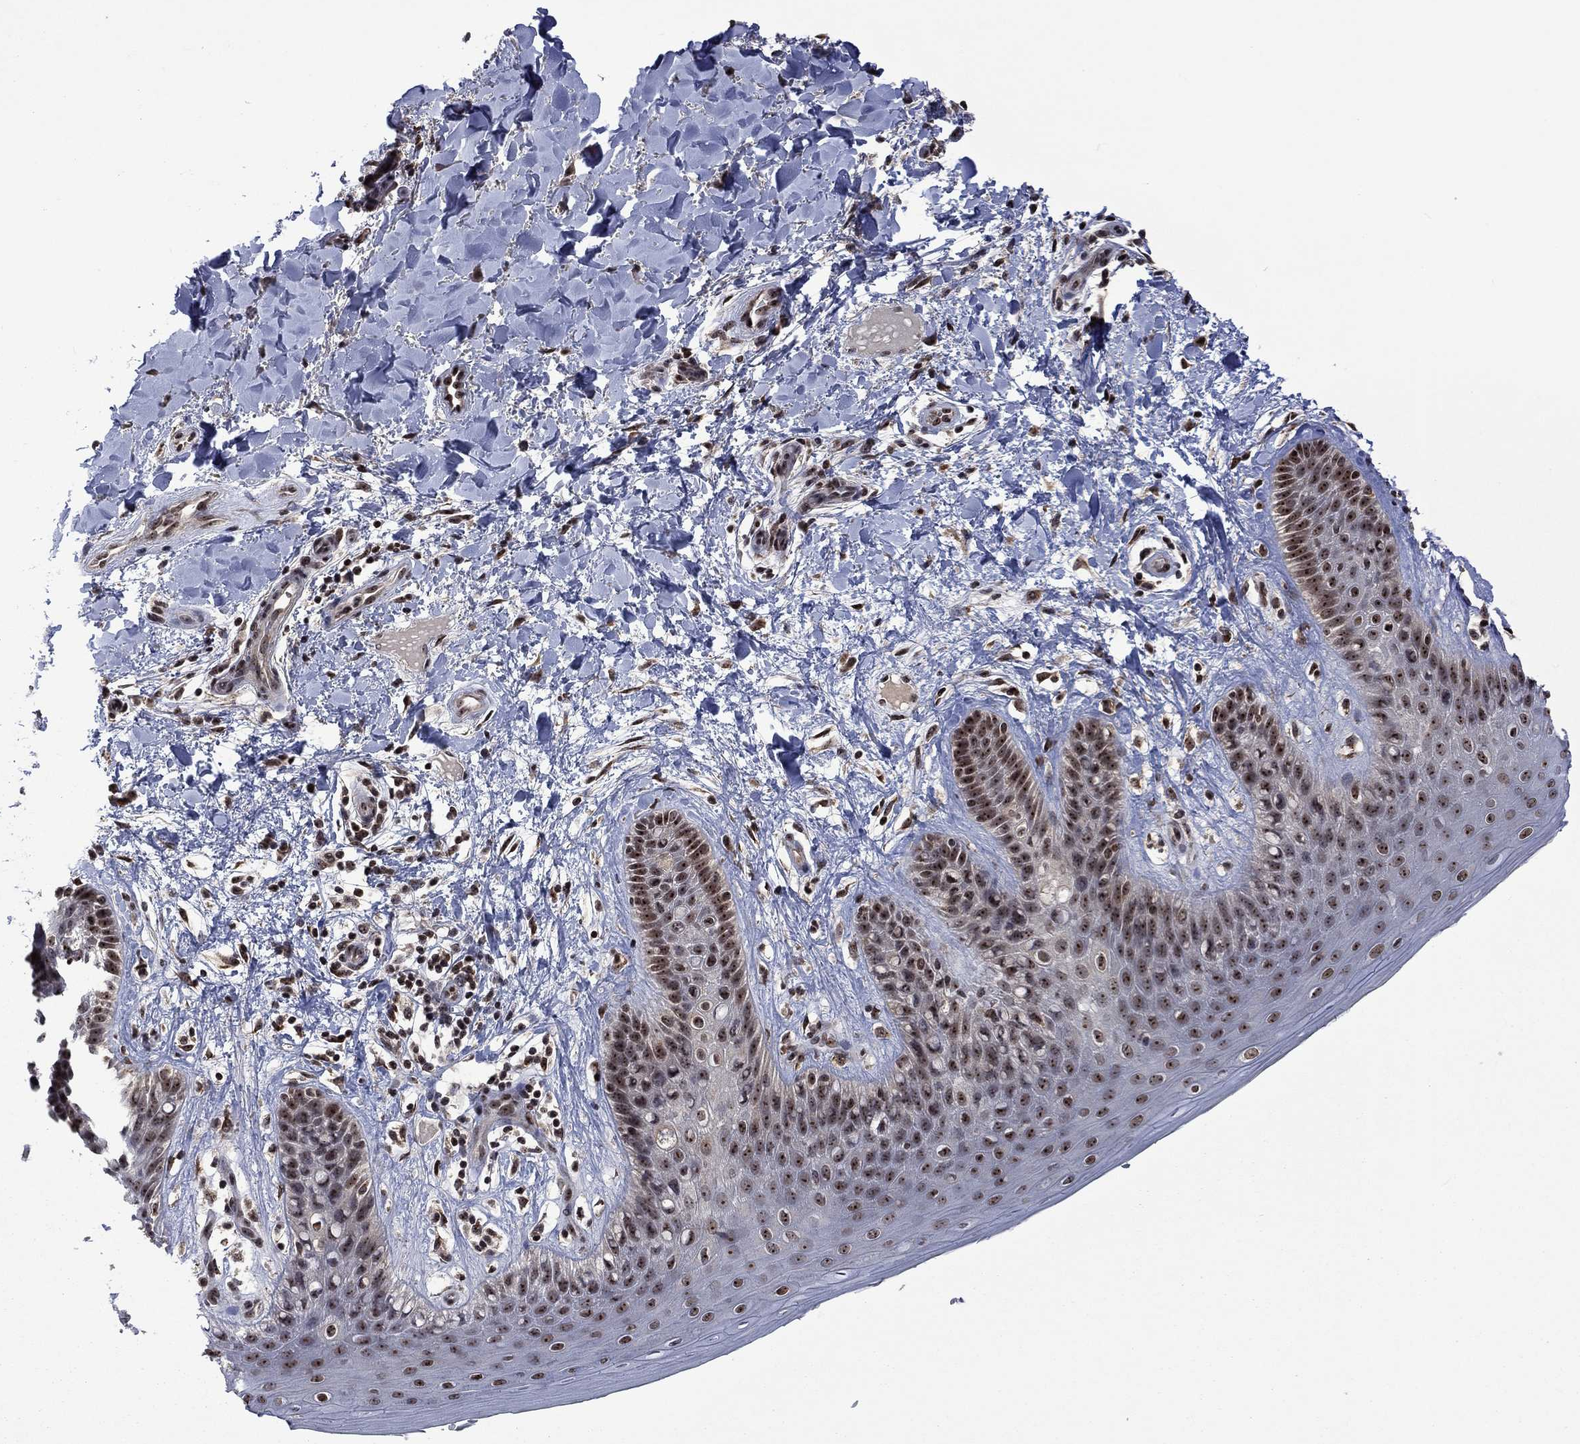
{"staining": {"intensity": "moderate", "quantity": "25%-75%", "location": "nuclear"}, "tissue": "skin", "cell_type": "Epidermal cells", "image_type": "normal", "snomed": [{"axis": "morphology", "description": "Normal tissue, NOS"}, {"axis": "topography", "description": "Anal"}], "caption": "This micrograph demonstrates IHC staining of benign human skin, with medium moderate nuclear staining in approximately 25%-75% of epidermal cells.", "gene": "FBLL1", "patient": {"sex": "male", "age": 36}}